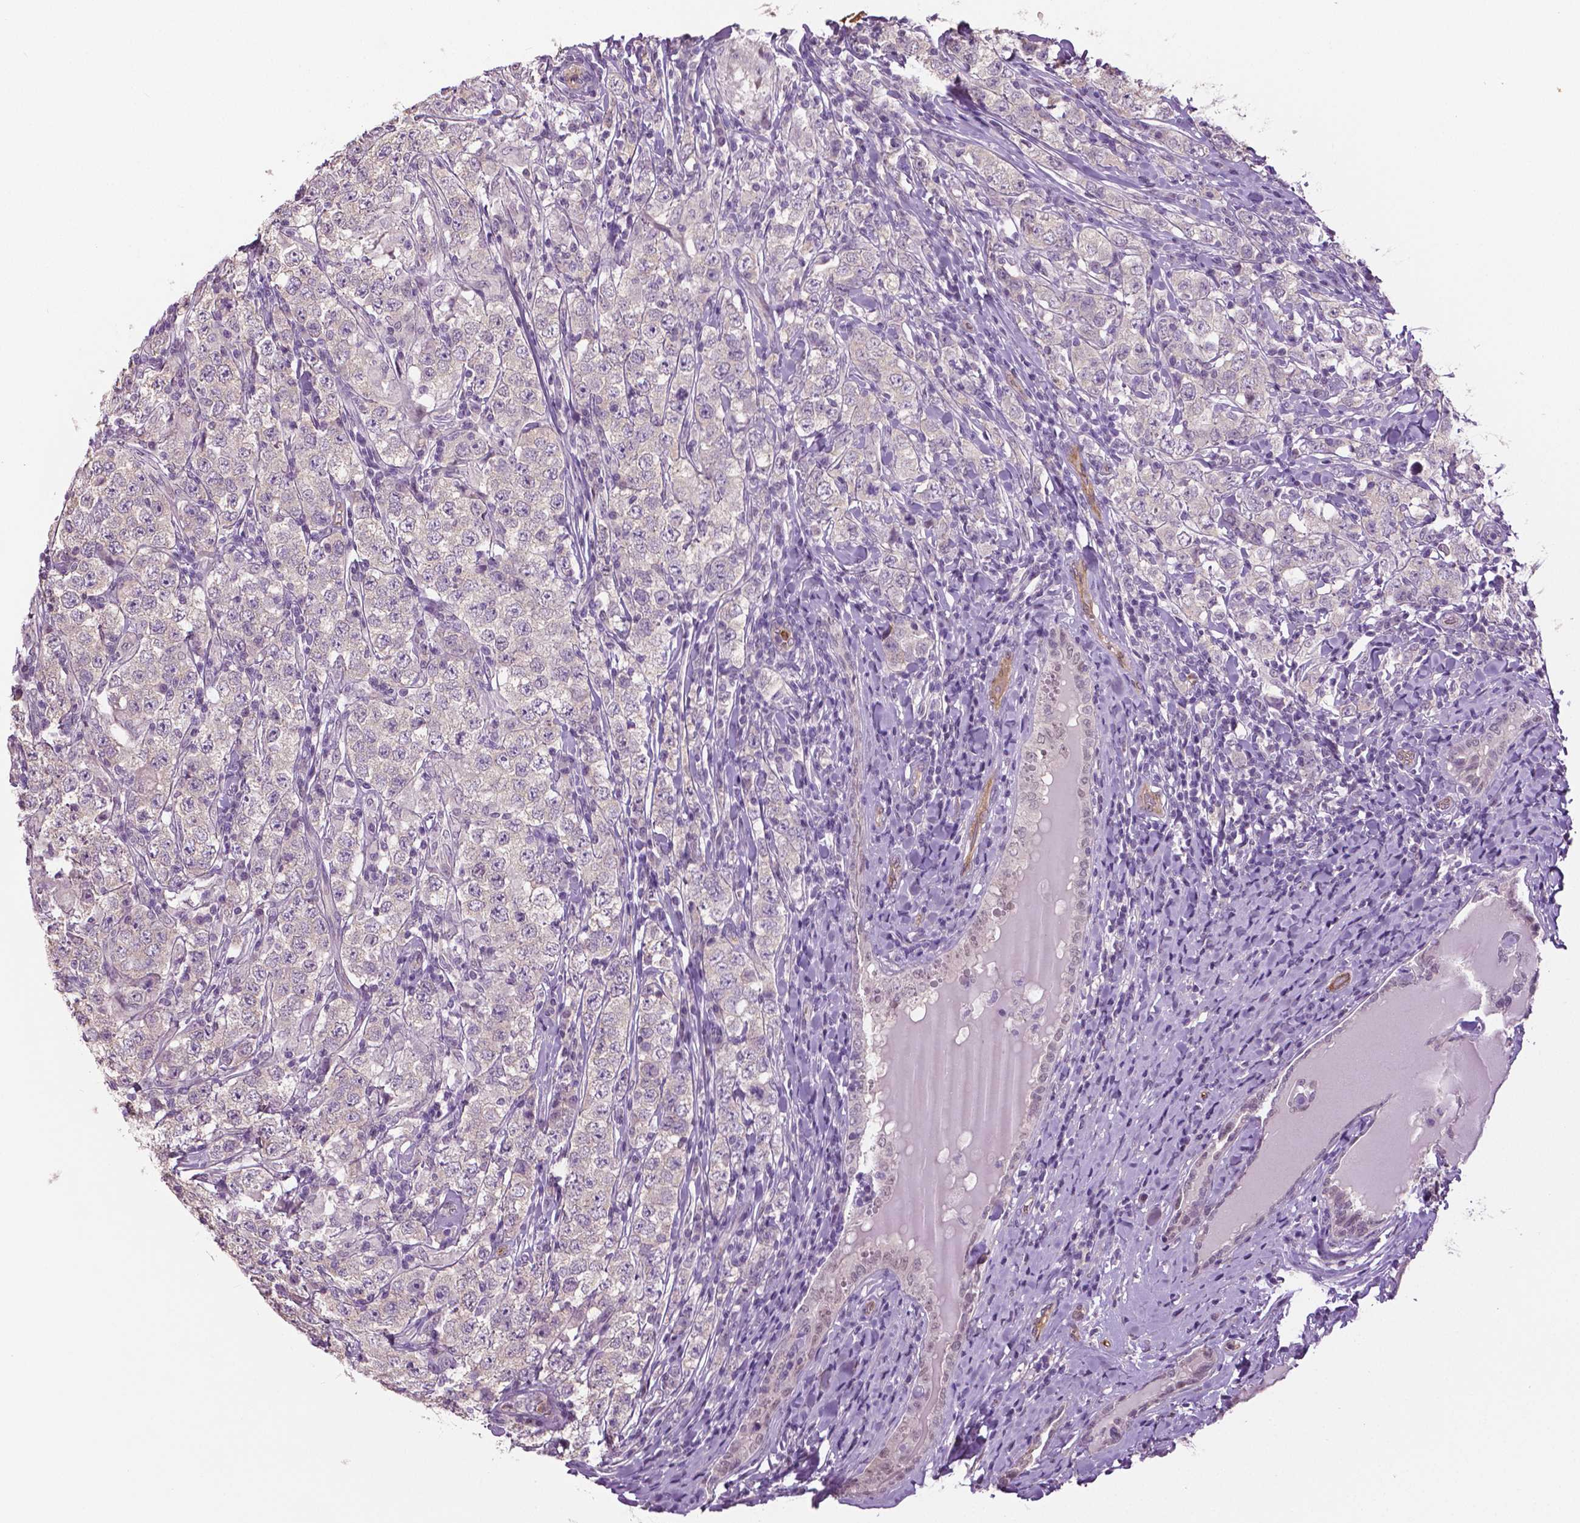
{"staining": {"intensity": "negative", "quantity": "none", "location": "none"}, "tissue": "testis cancer", "cell_type": "Tumor cells", "image_type": "cancer", "snomed": [{"axis": "morphology", "description": "Seminoma, NOS"}, {"axis": "morphology", "description": "Carcinoma, Embryonal, NOS"}, {"axis": "topography", "description": "Testis"}], "caption": "Testis seminoma stained for a protein using immunohistochemistry (IHC) demonstrates no staining tumor cells.", "gene": "PTPN5", "patient": {"sex": "male", "age": 41}}